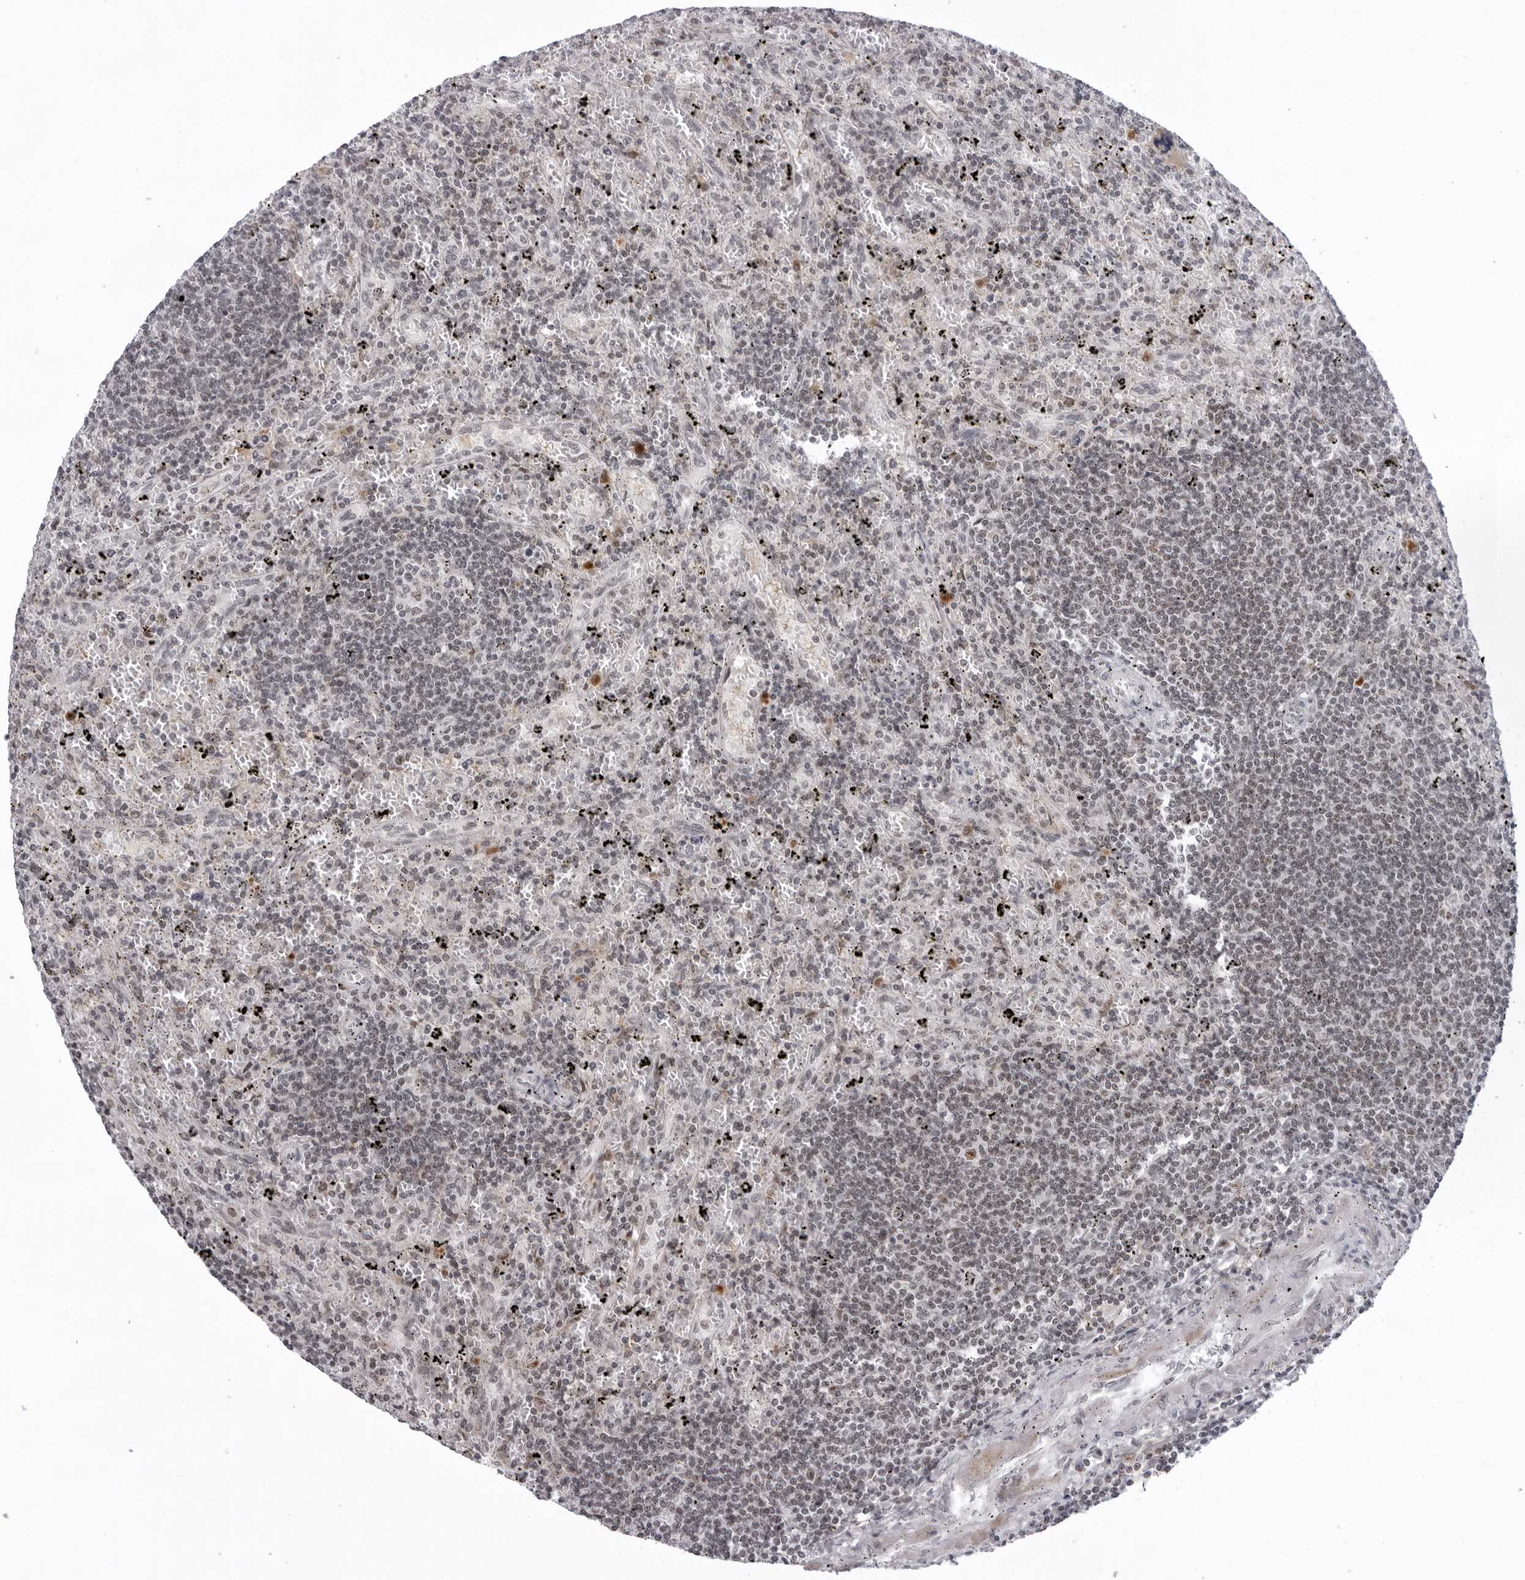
{"staining": {"intensity": "moderate", "quantity": ">75%", "location": "nuclear"}, "tissue": "lymphoma", "cell_type": "Tumor cells", "image_type": "cancer", "snomed": [{"axis": "morphology", "description": "Malignant lymphoma, non-Hodgkin's type, Low grade"}, {"axis": "topography", "description": "Spleen"}], "caption": "Protein expression analysis of human lymphoma reveals moderate nuclear positivity in about >75% of tumor cells.", "gene": "EXOSC10", "patient": {"sex": "male", "age": 76}}